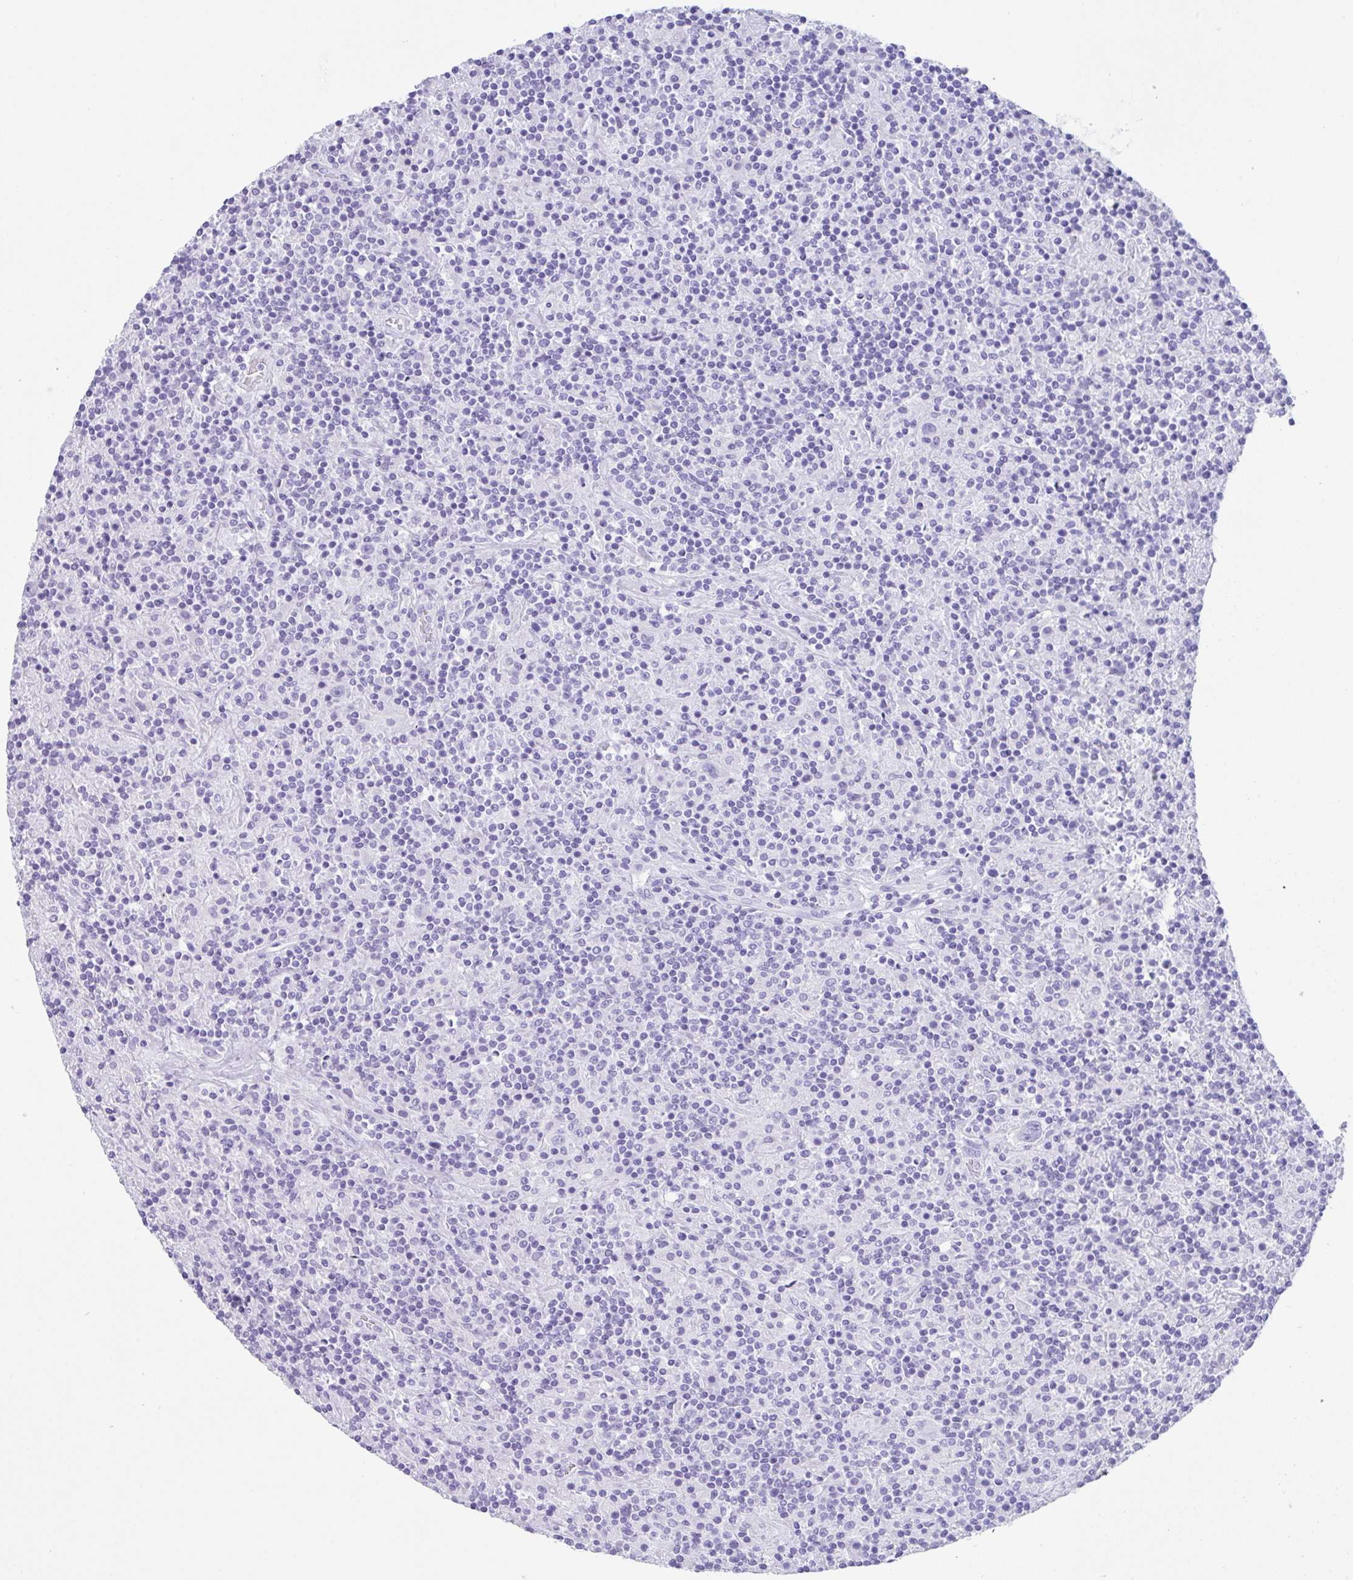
{"staining": {"intensity": "negative", "quantity": "none", "location": "none"}, "tissue": "lymphoma", "cell_type": "Tumor cells", "image_type": "cancer", "snomed": [{"axis": "morphology", "description": "Hodgkin's disease, NOS"}, {"axis": "topography", "description": "Lymph node"}], "caption": "The micrograph exhibits no significant staining in tumor cells of Hodgkin's disease. (DAB immunohistochemistry (IHC) with hematoxylin counter stain).", "gene": "CPA1", "patient": {"sex": "male", "age": 70}}